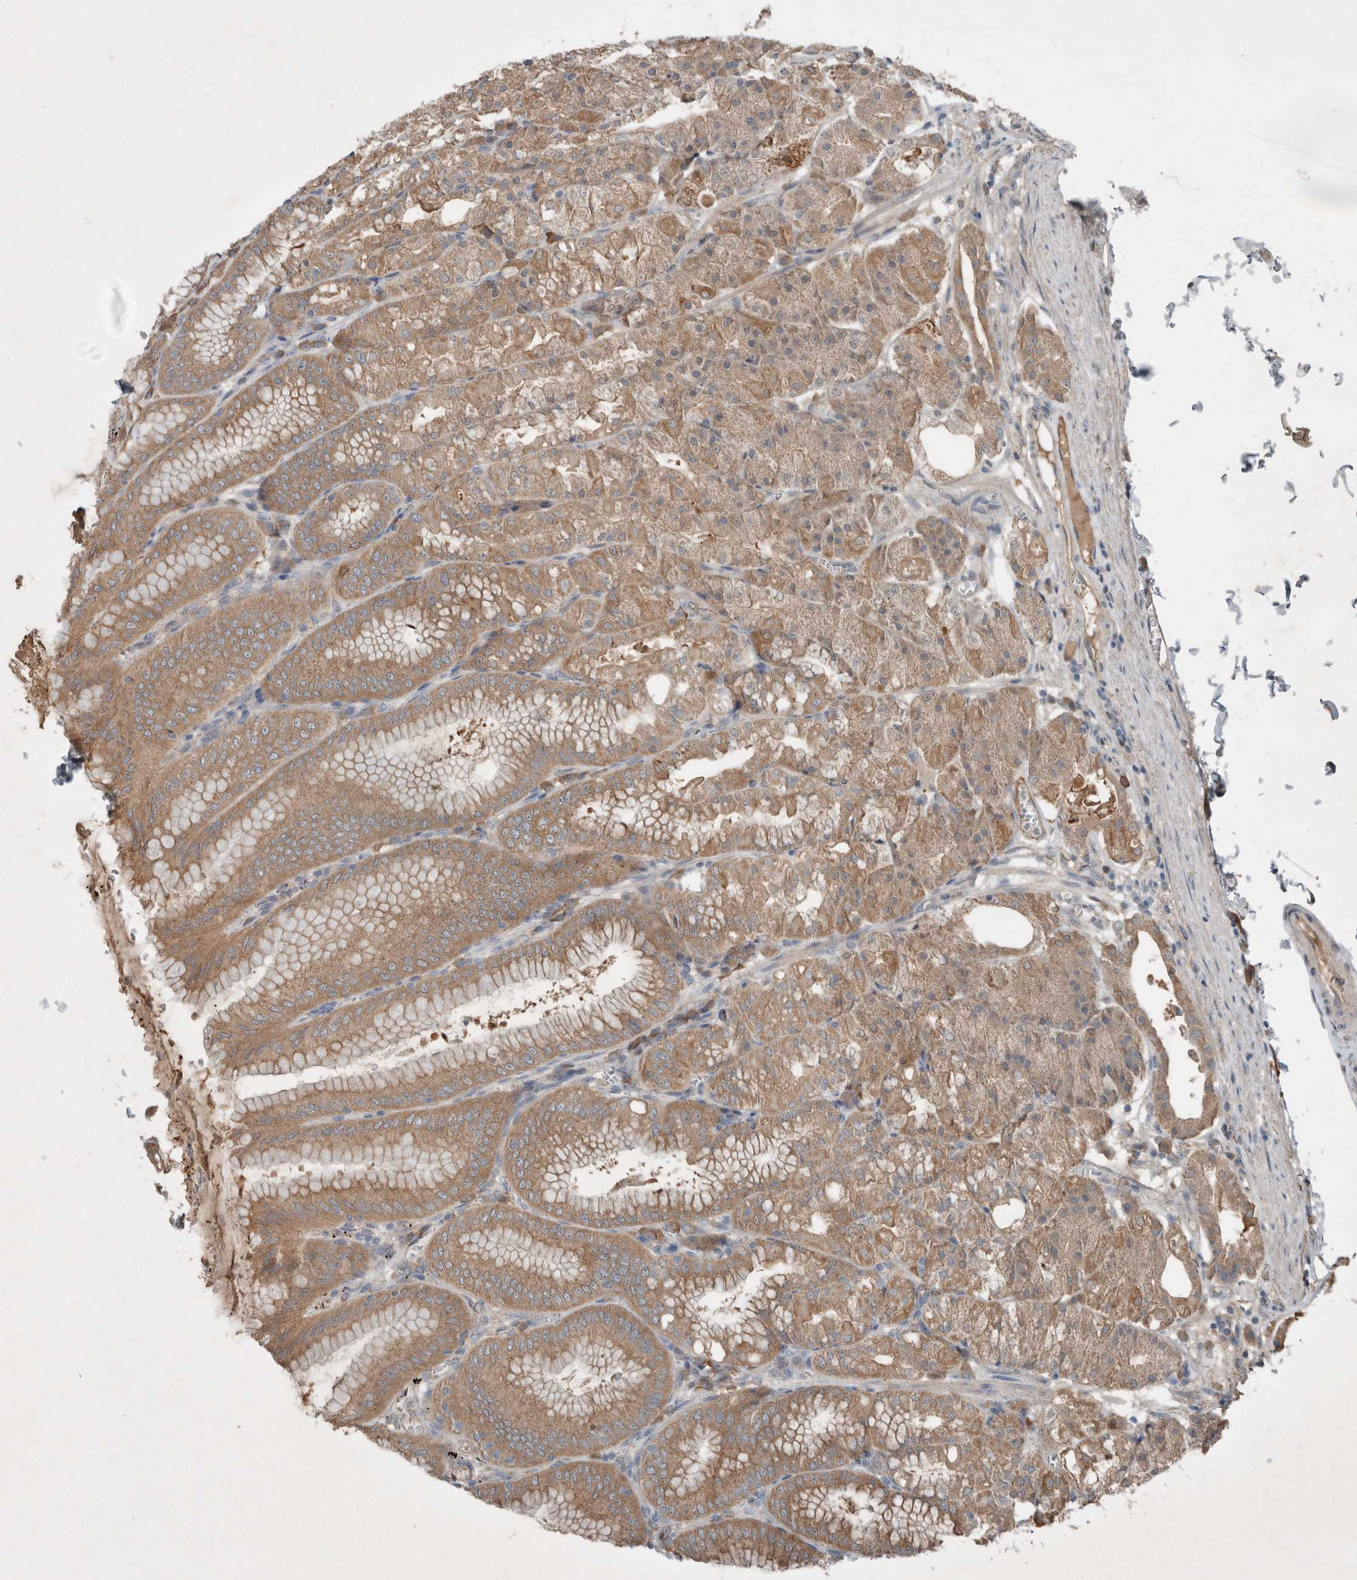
{"staining": {"intensity": "moderate", "quantity": "25%-75%", "location": "cytoplasmic/membranous"}, "tissue": "stomach", "cell_type": "Glandular cells", "image_type": "normal", "snomed": [{"axis": "morphology", "description": "Normal tissue, NOS"}, {"axis": "topography", "description": "Stomach, lower"}], "caption": "Stomach stained with immunohistochemistry (IHC) shows moderate cytoplasmic/membranous staining in about 25%-75% of glandular cells.", "gene": "ENSG00000285245", "patient": {"sex": "male", "age": 71}}